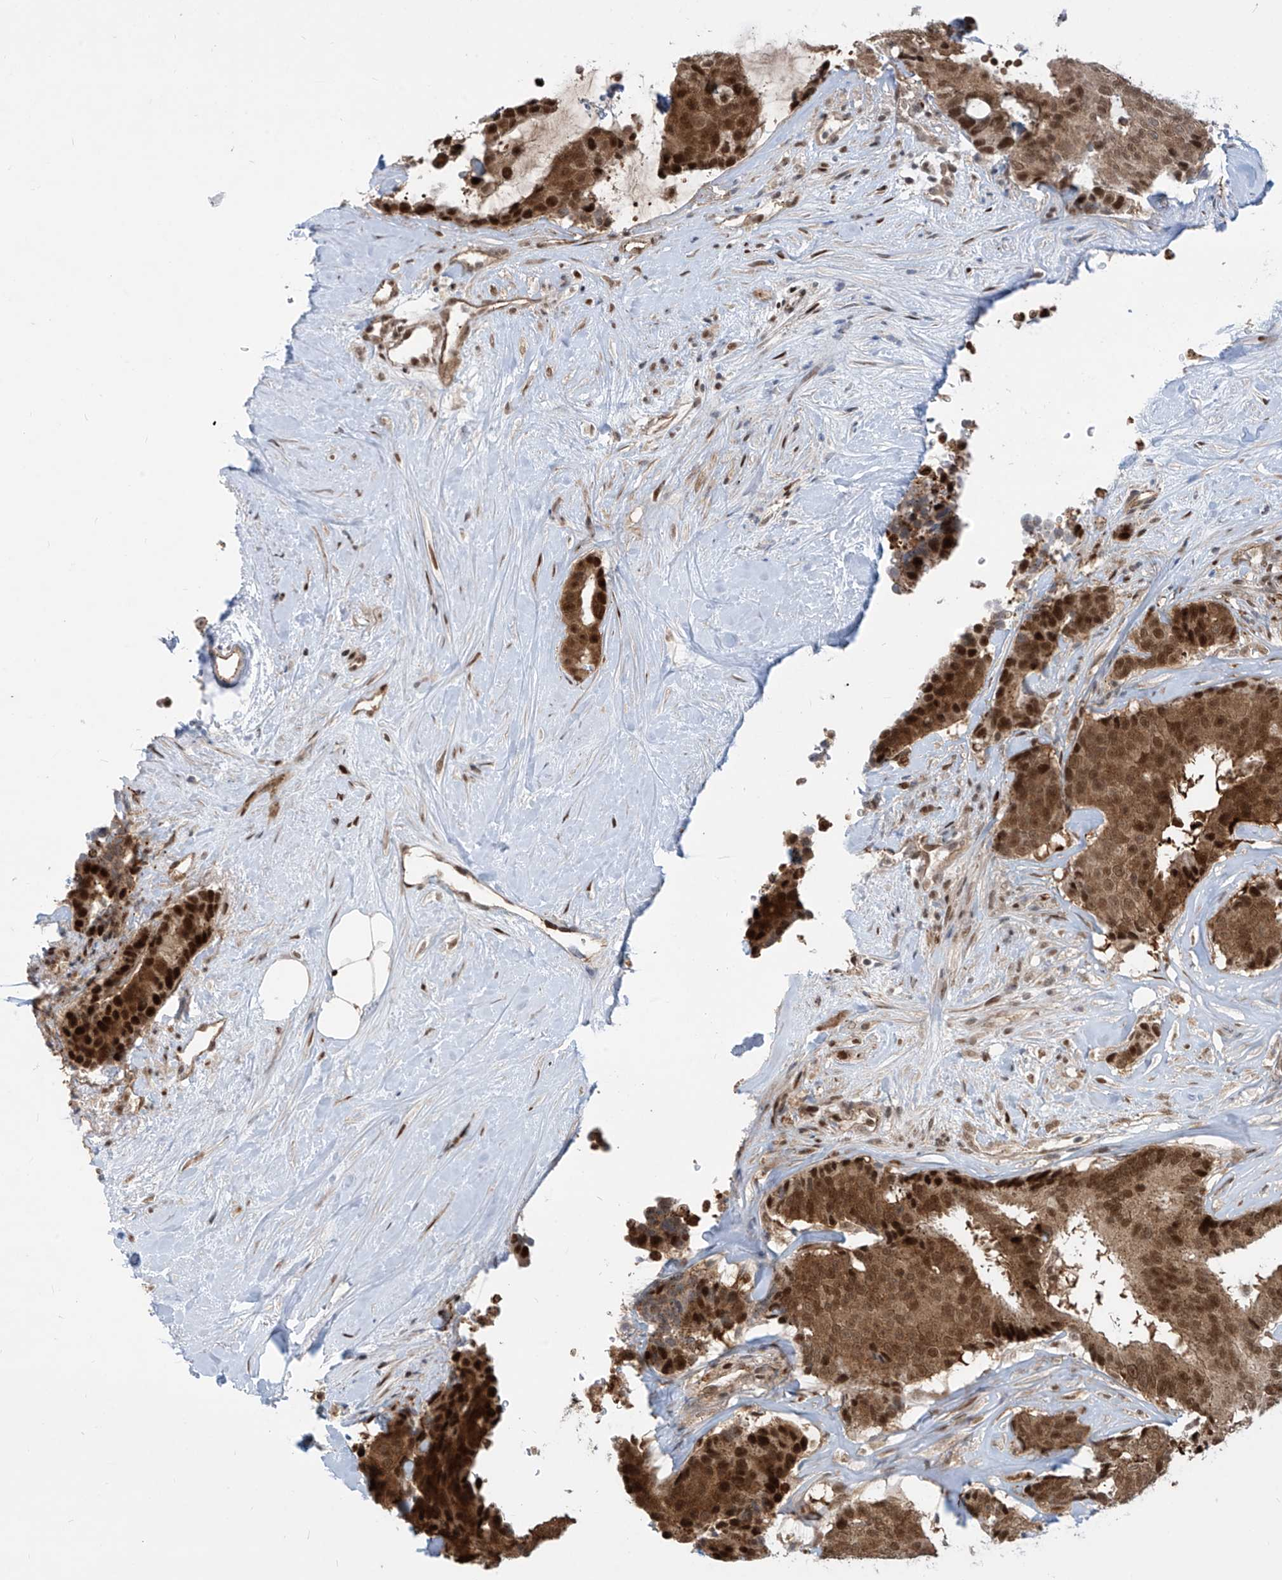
{"staining": {"intensity": "strong", "quantity": ">75%", "location": "cytoplasmic/membranous,nuclear"}, "tissue": "breast cancer", "cell_type": "Tumor cells", "image_type": "cancer", "snomed": [{"axis": "morphology", "description": "Duct carcinoma"}, {"axis": "topography", "description": "Breast"}], "caption": "Immunohistochemistry (IHC) (DAB) staining of breast cancer (intraductal carcinoma) shows strong cytoplasmic/membranous and nuclear protein positivity in about >75% of tumor cells.", "gene": "LAGE3", "patient": {"sex": "female", "age": 75}}